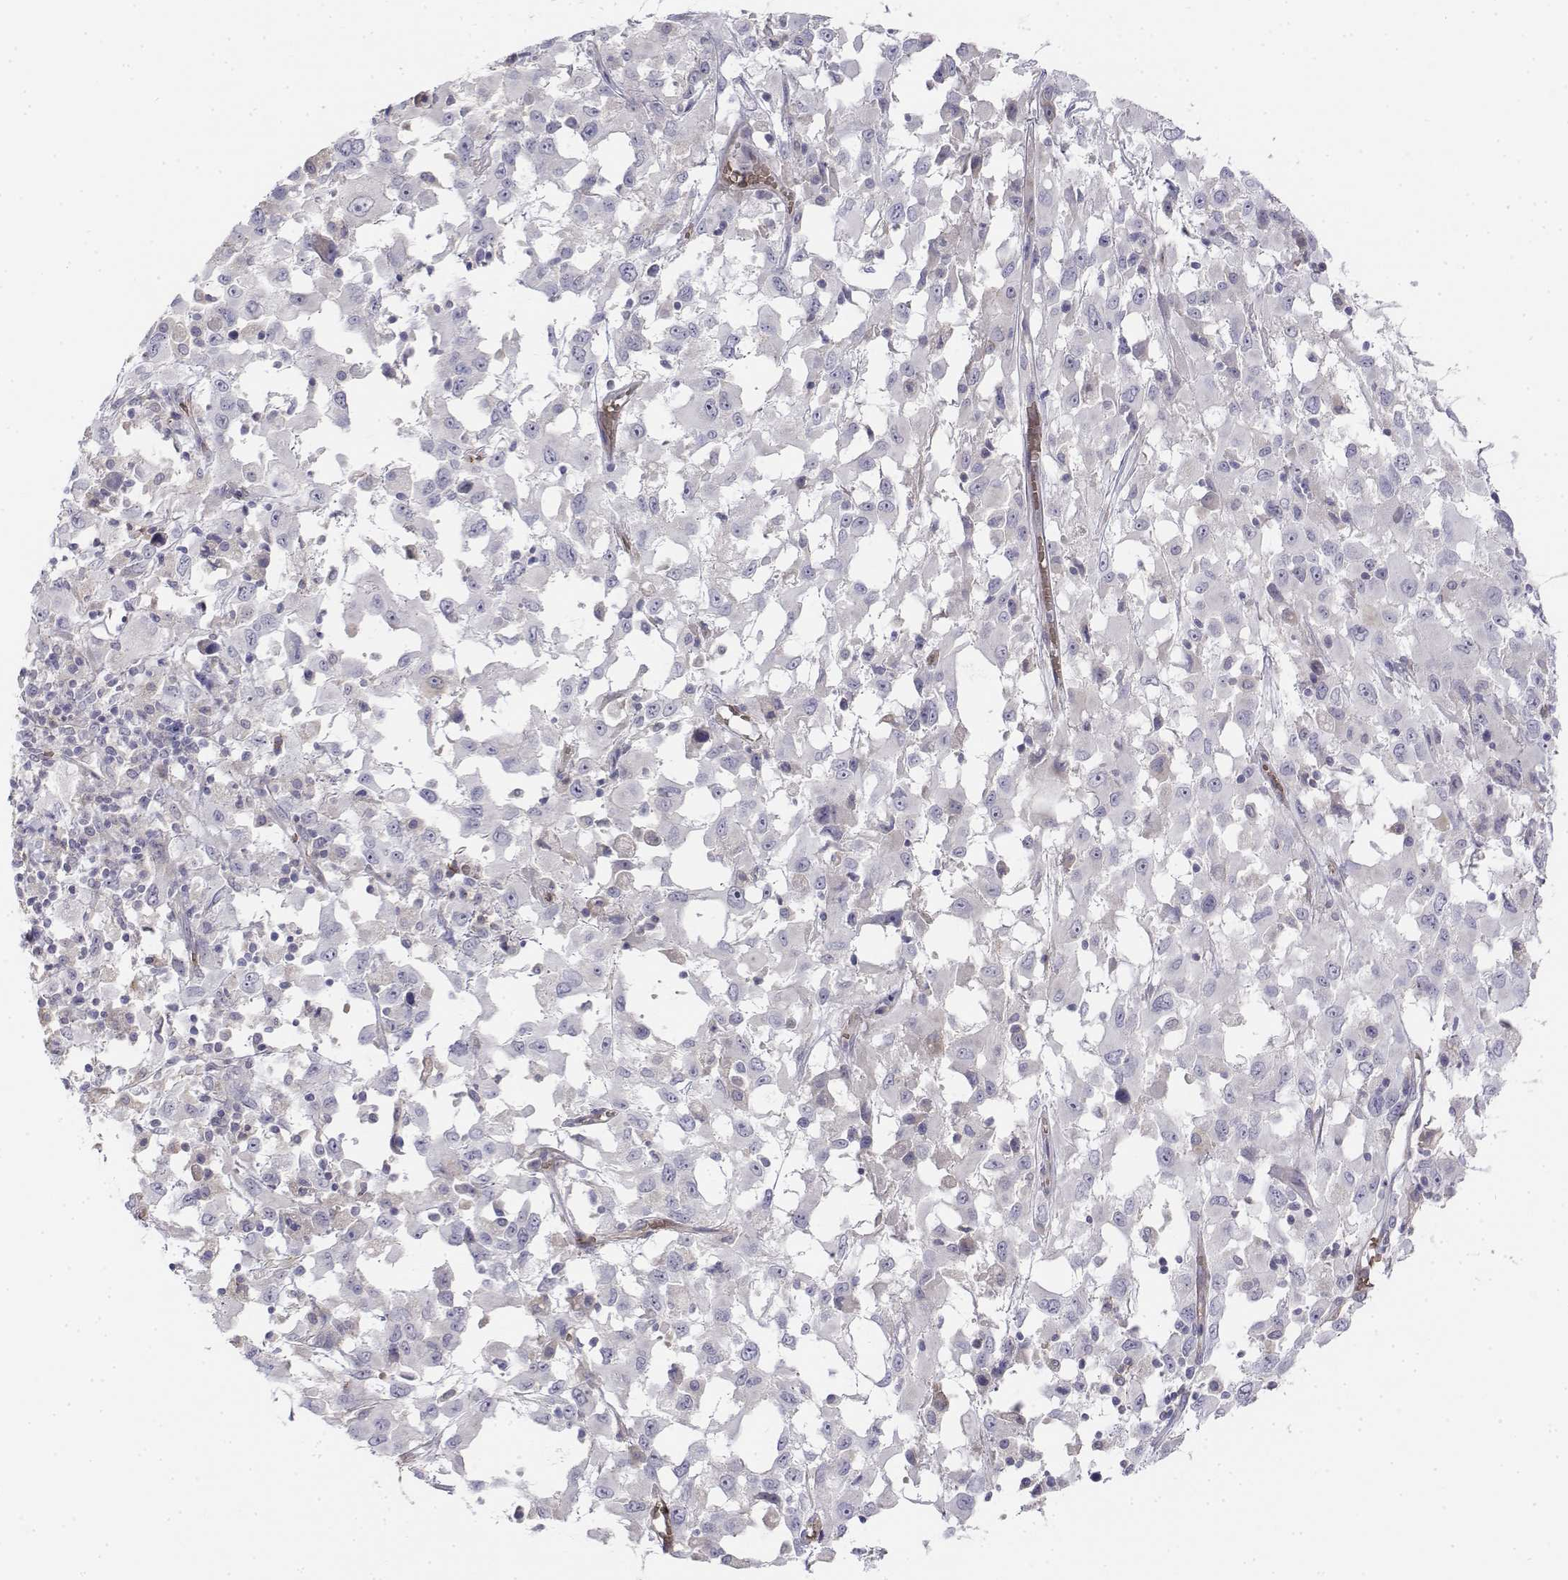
{"staining": {"intensity": "negative", "quantity": "none", "location": "none"}, "tissue": "melanoma", "cell_type": "Tumor cells", "image_type": "cancer", "snomed": [{"axis": "morphology", "description": "Malignant melanoma, Metastatic site"}, {"axis": "topography", "description": "Soft tissue"}], "caption": "This histopathology image is of melanoma stained with immunohistochemistry to label a protein in brown with the nuclei are counter-stained blue. There is no positivity in tumor cells.", "gene": "CADM1", "patient": {"sex": "male", "age": 50}}